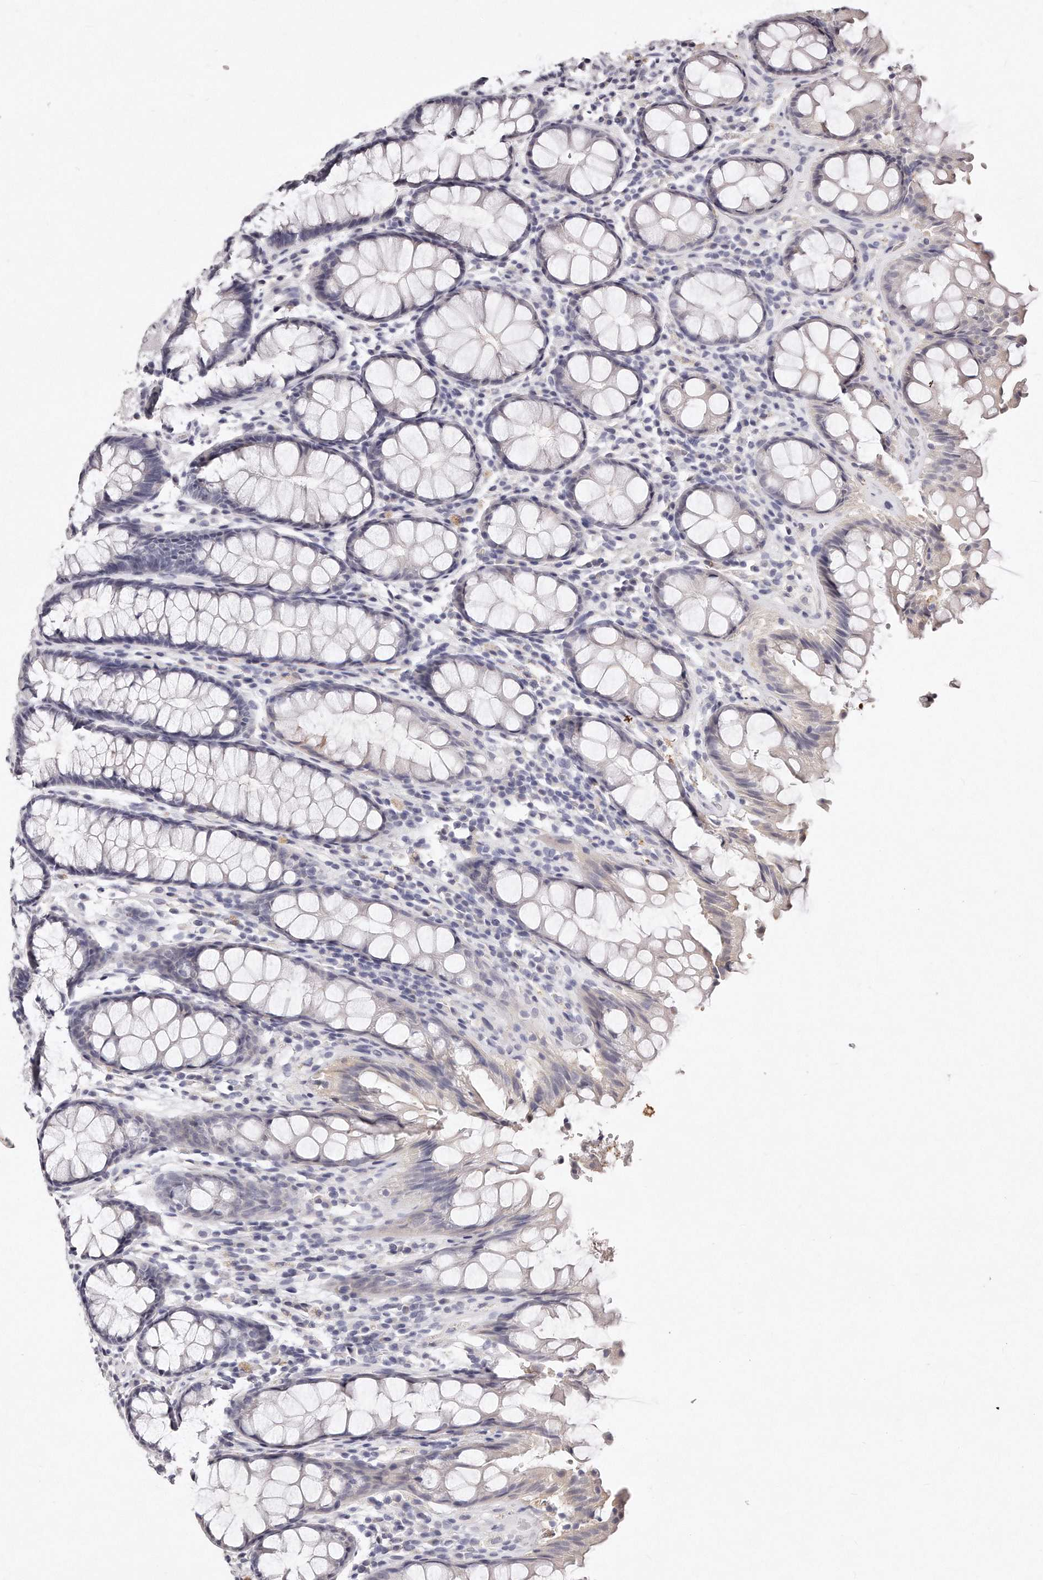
{"staining": {"intensity": "negative", "quantity": "none", "location": "none"}, "tissue": "rectum", "cell_type": "Glandular cells", "image_type": "normal", "snomed": [{"axis": "morphology", "description": "Normal tissue, NOS"}, {"axis": "topography", "description": "Rectum"}], "caption": "Immunohistochemical staining of unremarkable rectum exhibits no significant positivity in glandular cells. (Stains: DAB (3,3'-diaminobenzidine) immunohistochemistry with hematoxylin counter stain, Microscopy: brightfield microscopy at high magnification).", "gene": "GDA", "patient": {"sex": "male", "age": 64}}